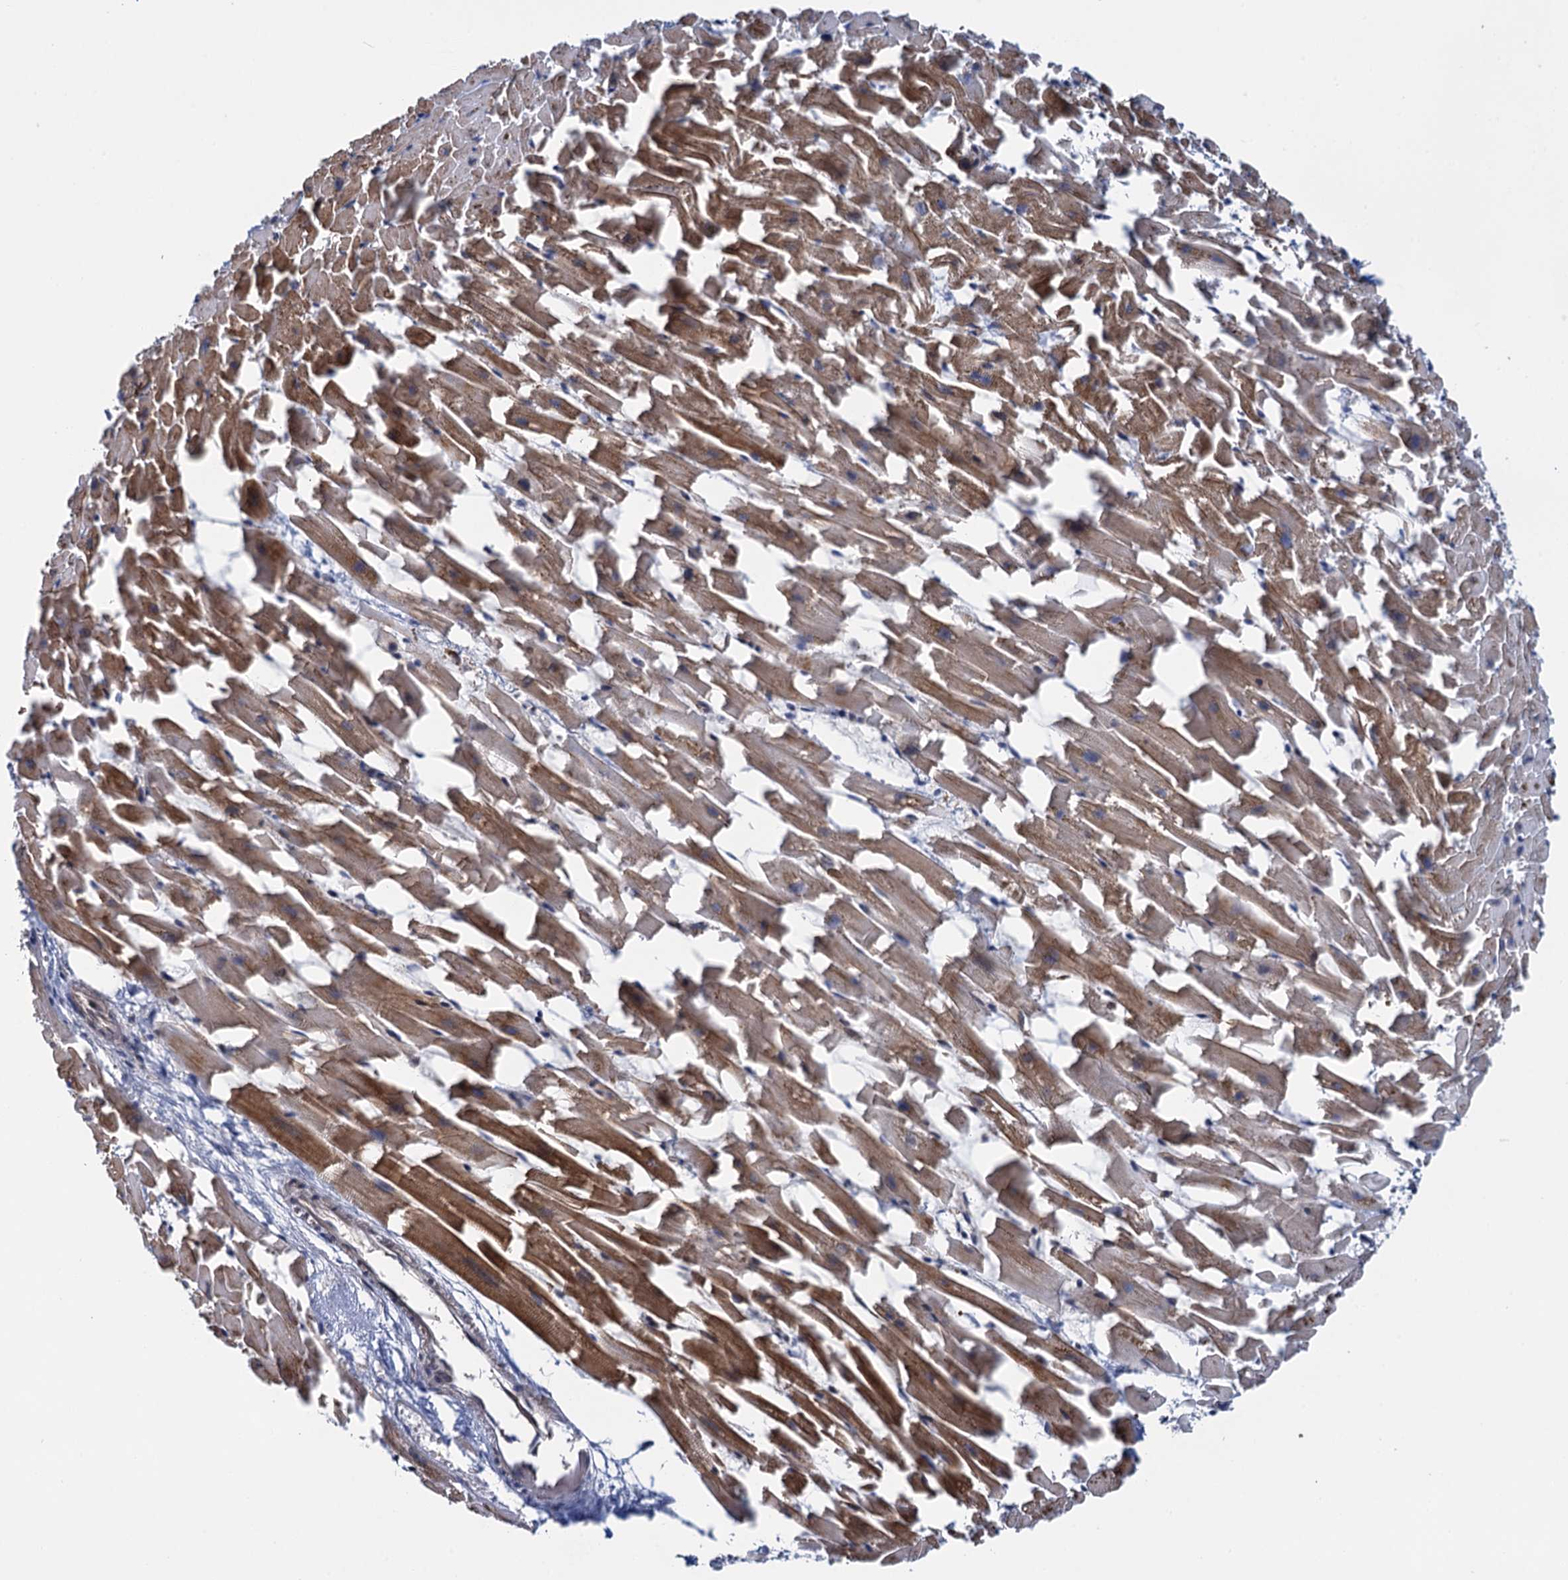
{"staining": {"intensity": "moderate", "quantity": ">75%", "location": "cytoplasmic/membranous"}, "tissue": "heart muscle", "cell_type": "Cardiomyocytes", "image_type": "normal", "snomed": [{"axis": "morphology", "description": "Normal tissue, NOS"}, {"axis": "topography", "description": "Heart"}], "caption": "A high-resolution histopathology image shows immunohistochemistry (IHC) staining of benign heart muscle, which demonstrates moderate cytoplasmic/membranous positivity in about >75% of cardiomyocytes. The staining was performed using DAB (3,3'-diaminobenzidine), with brown indicating positive protein expression. Nuclei are stained blue with hematoxylin.", "gene": "CCDC102A", "patient": {"sex": "female", "age": 64}}